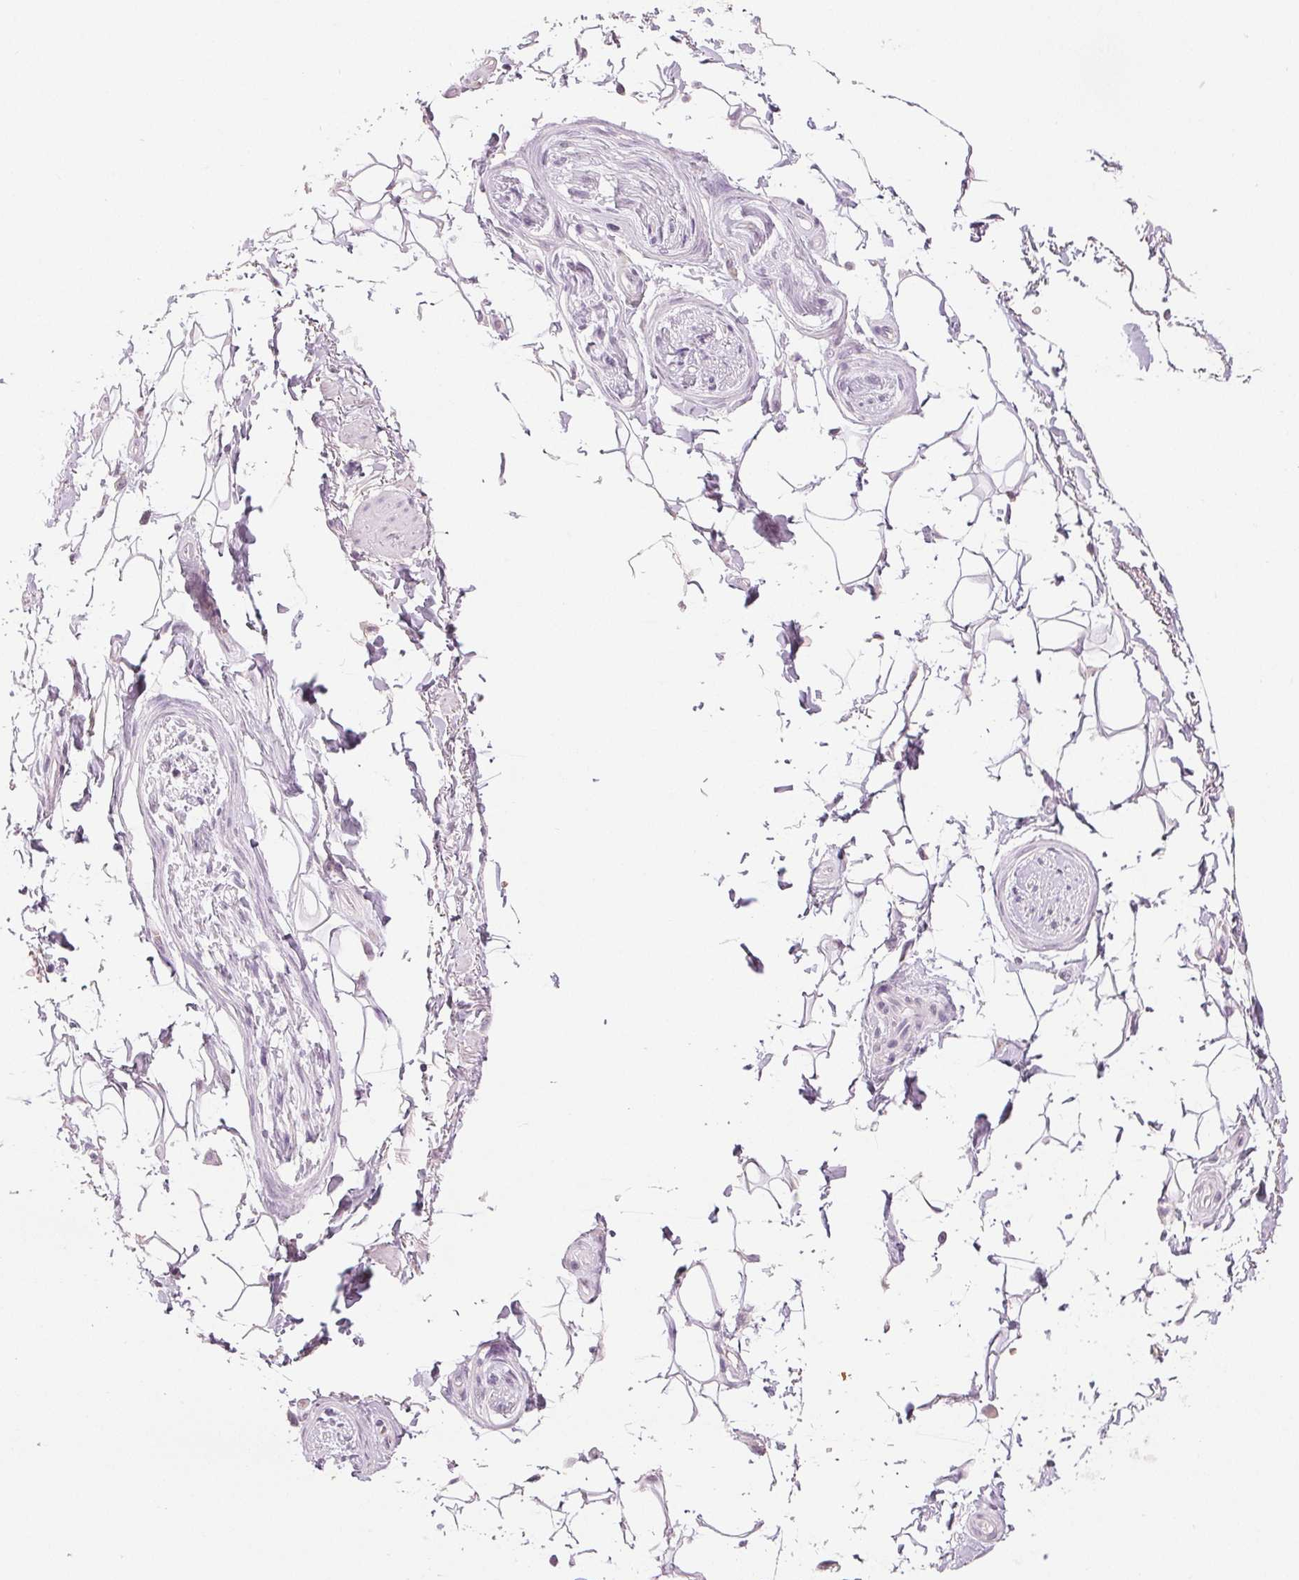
{"staining": {"intensity": "negative", "quantity": "none", "location": "none"}, "tissue": "adipose tissue", "cell_type": "Adipocytes", "image_type": "normal", "snomed": [{"axis": "morphology", "description": "Normal tissue, NOS"}, {"axis": "topography", "description": "Anal"}, {"axis": "topography", "description": "Peripheral nerve tissue"}], "caption": "Immunohistochemistry (IHC) micrograph of benign adipose tissue: human adipose tissue stained with DAB demonstrates no significant protein staining in adipocytes. (Stains: DAB (3,3'-diaminobenzidine) IHC with hematoxylin counter stain, Microscopy: brightfield microscopy at high magnification).", "gene": "LTF", "patient": {"sex": "male", "age": 51}}